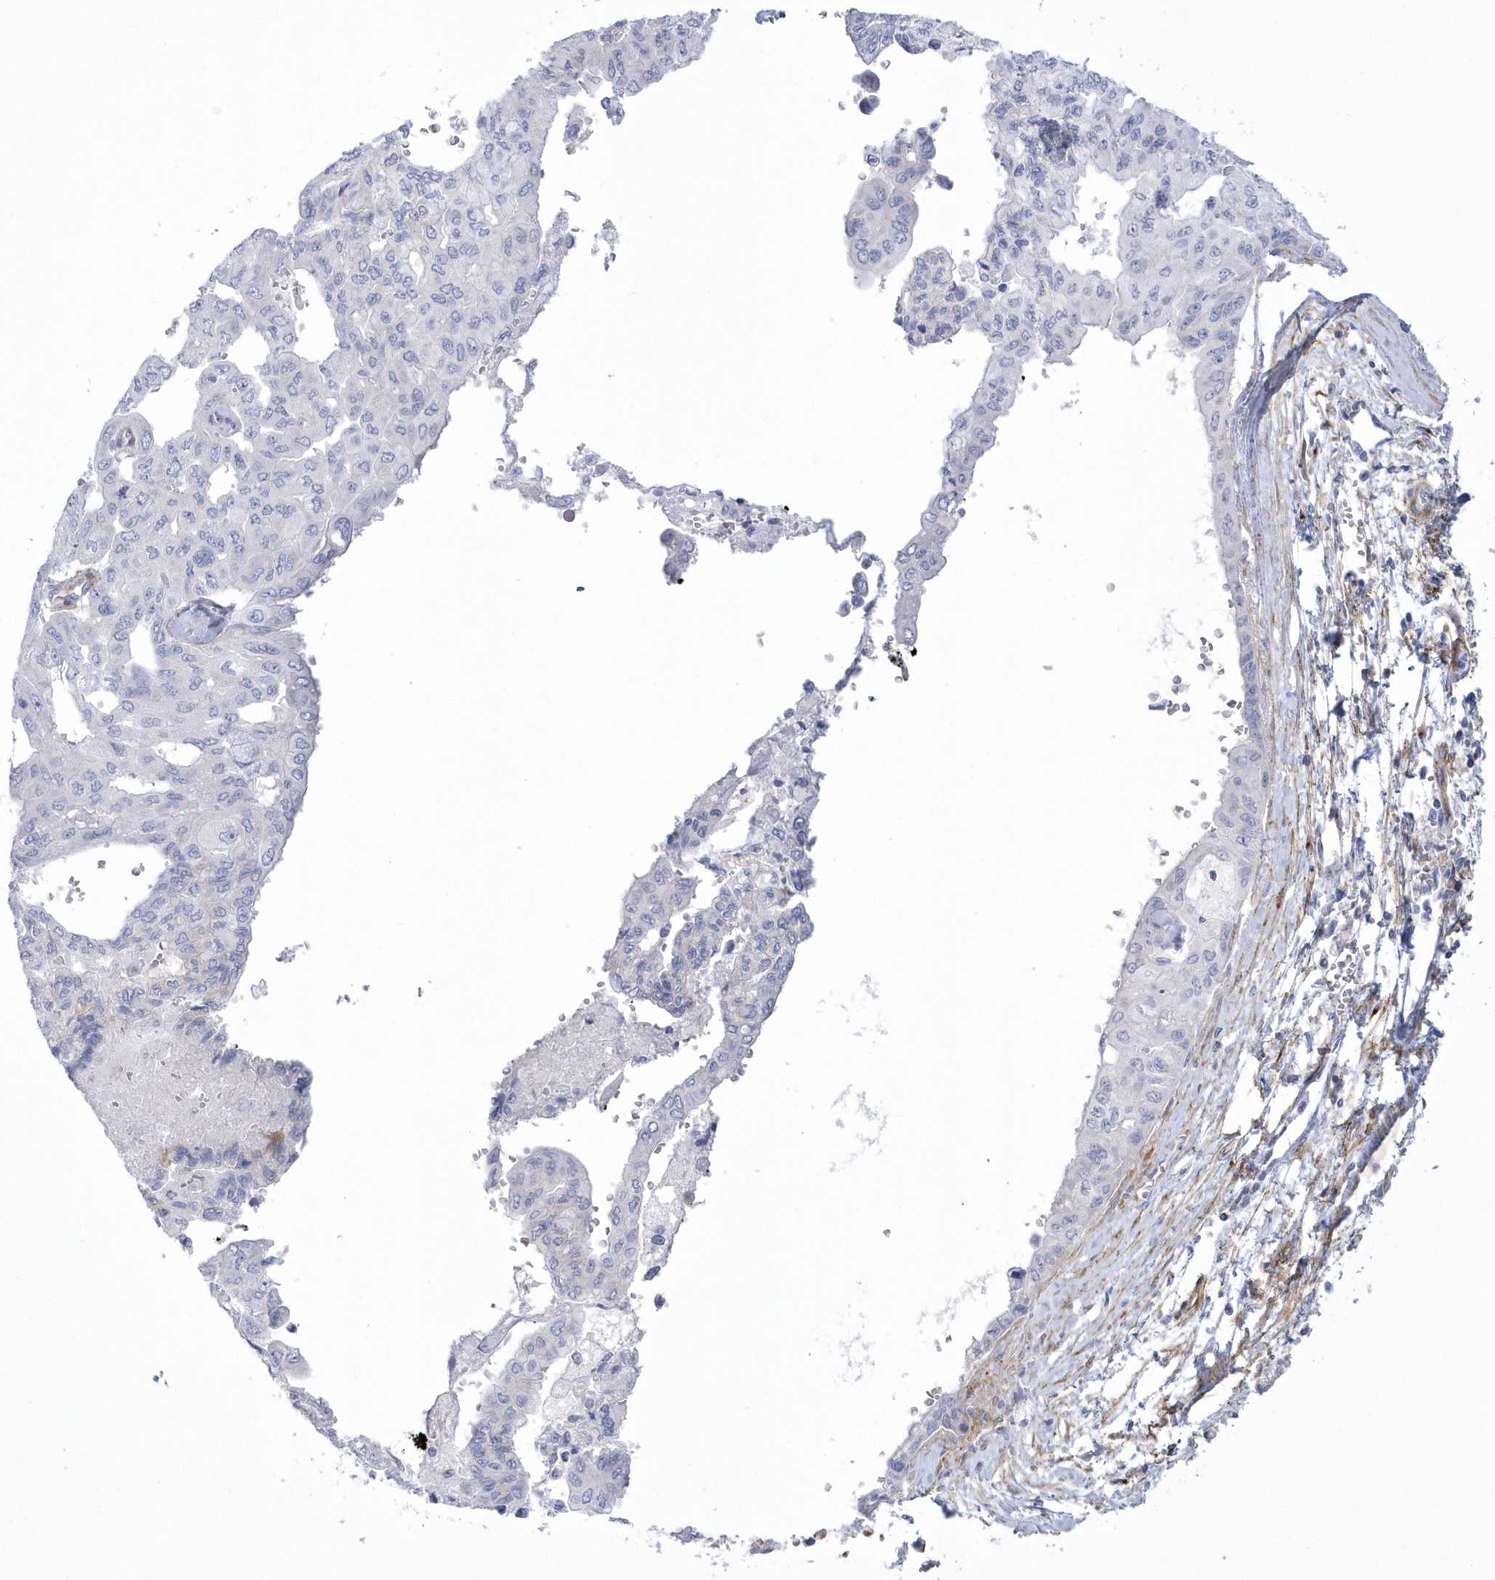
{"staining": {"intensity": "negative", "quantity": "none", "location": "none"}, "tissue": "pancreatic cancer", "cell_type": "Tumor cells", "image_type": "cancer", "snomed": [{"axis": "morphology", "description": "Adenocarcinoma, NOS"}, {"axis": "topography", "description": "Pancreas"}], "caption": "An immunohistochemistry (IHC) micrograph of pancreatic cancer (adenocarcinoma) is shown. There is no staining in tumor cells of pancreatic cancer (adenocarcinoma).", "gene": "WDR27", "patient": {"sex": "male", "age": 51}}